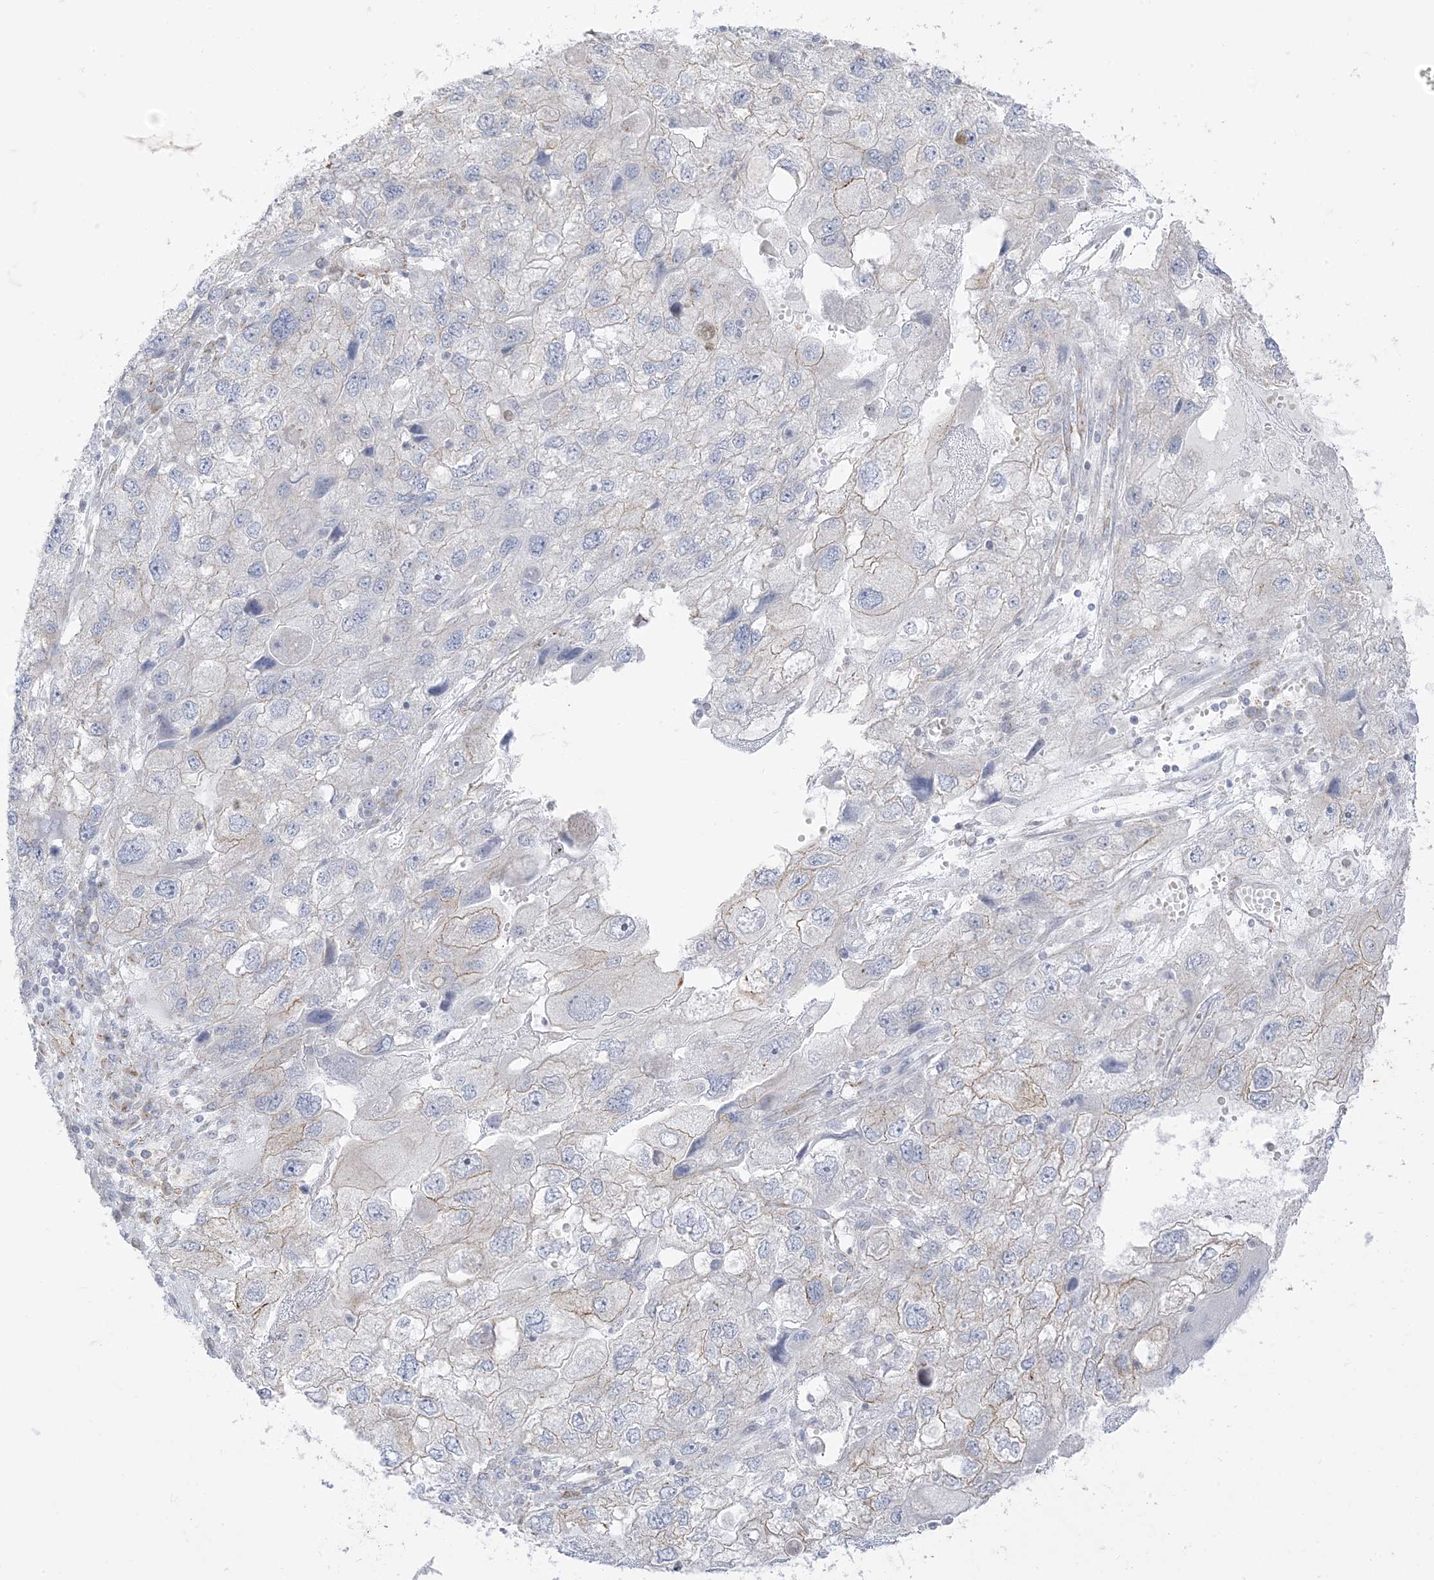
{"staining": {"intensity": "negative", "quantity": "none", "location": "none"}, "tissue": "endometrial cancer", "cell_type": "Tumor cells", "image_type": "cancer", "snomed": [{"axis": "morphology", "description": "Adenocarcinoma, NOS"}, {"axis": "topography", "description": "Endometrium"}], "caption": "Immunohistochemical staining of endometrial cancer shows no significant expression in tumor cells.", "gene": "RAC1", "patient": {"sex": "female", "age": 49}}